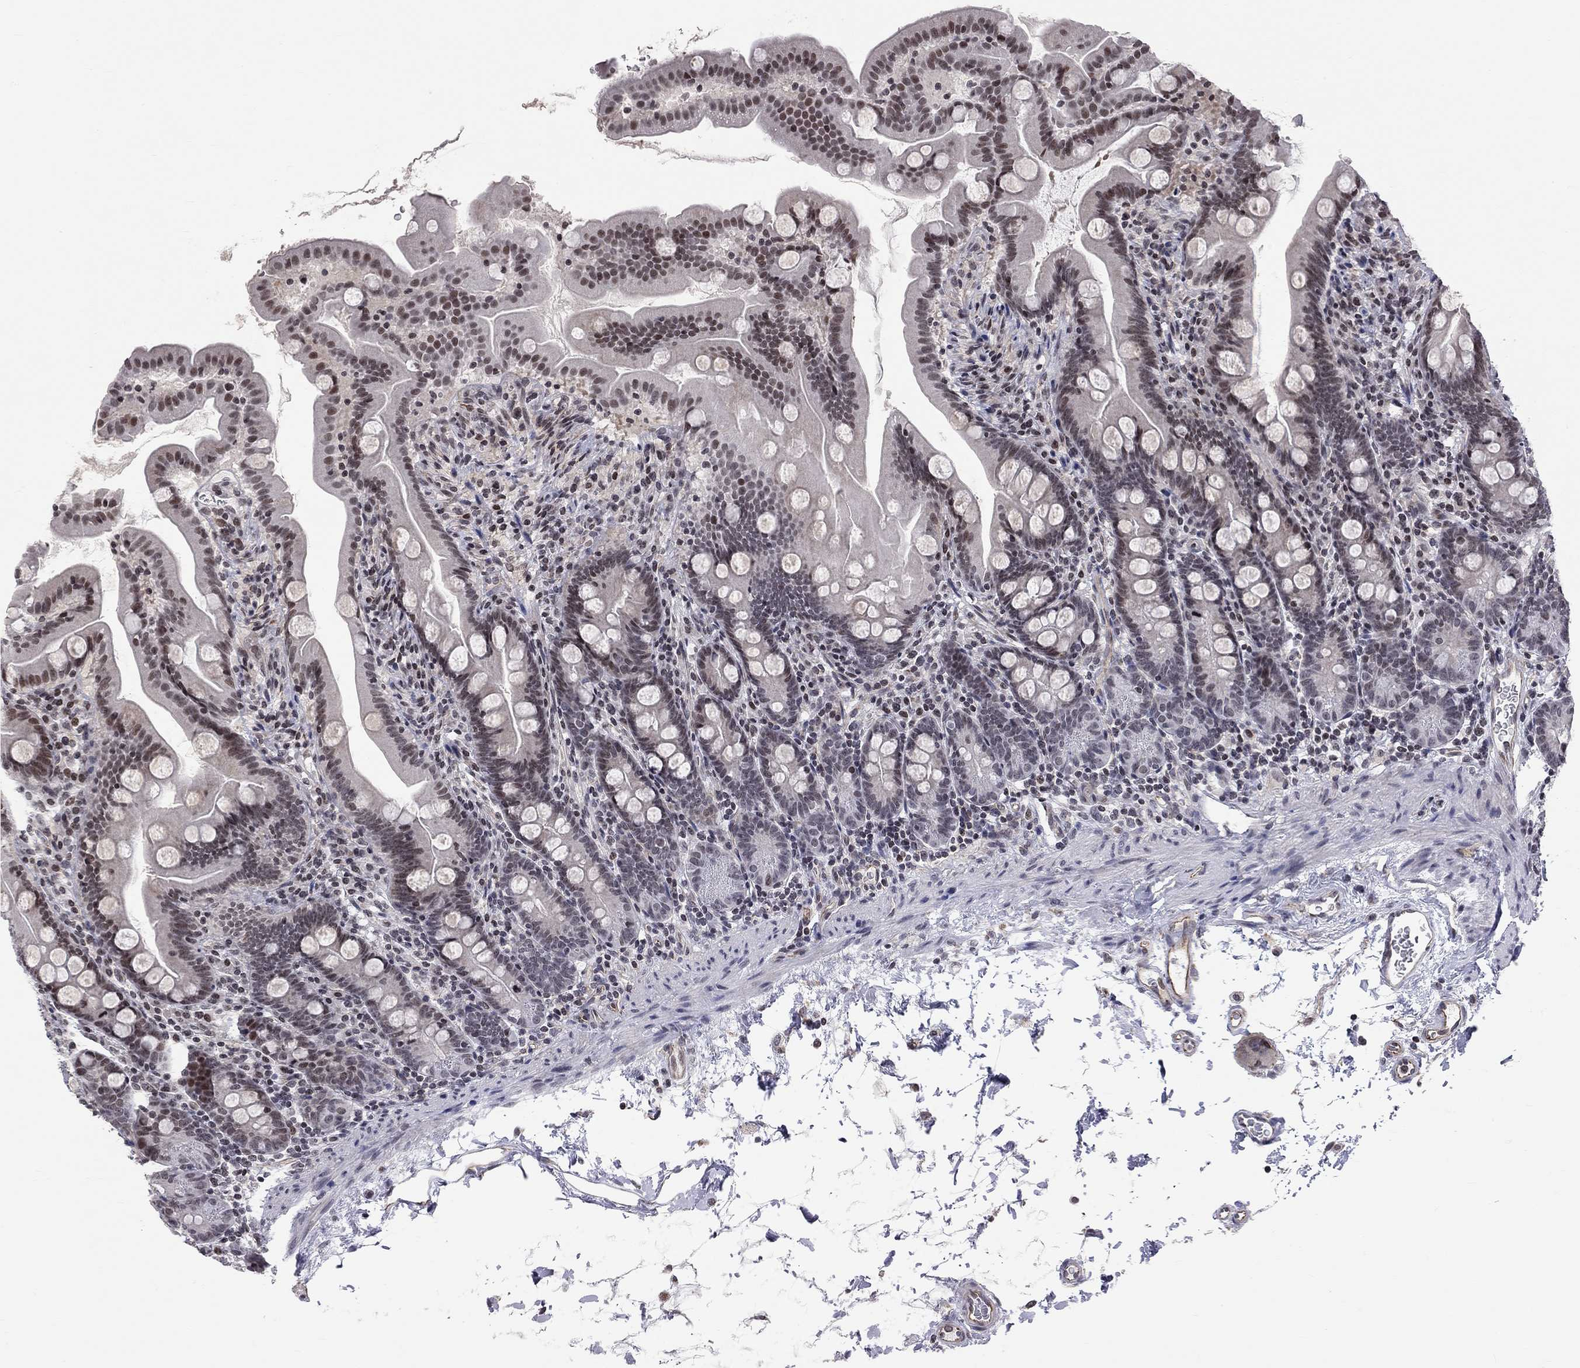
{"staining": {"intensity": "moderate", "quantity": "<25%", "location": "nuclear"}, "tissue": "small intestine", "cell_type": "Glandular cells", "image_type": "normal", "snomed": [{"axis": "morphology", "description": "Normal tissue, NOS"}, {"axis": "topography", "description": "Small intestine"}], "caption": "Glandular cells show low levels of moderate nuclear positivity in approximately <25% of cells in normal small intestine.", "gene": "MTNR1B", "patient": {"sex": "female", "age": 44}}